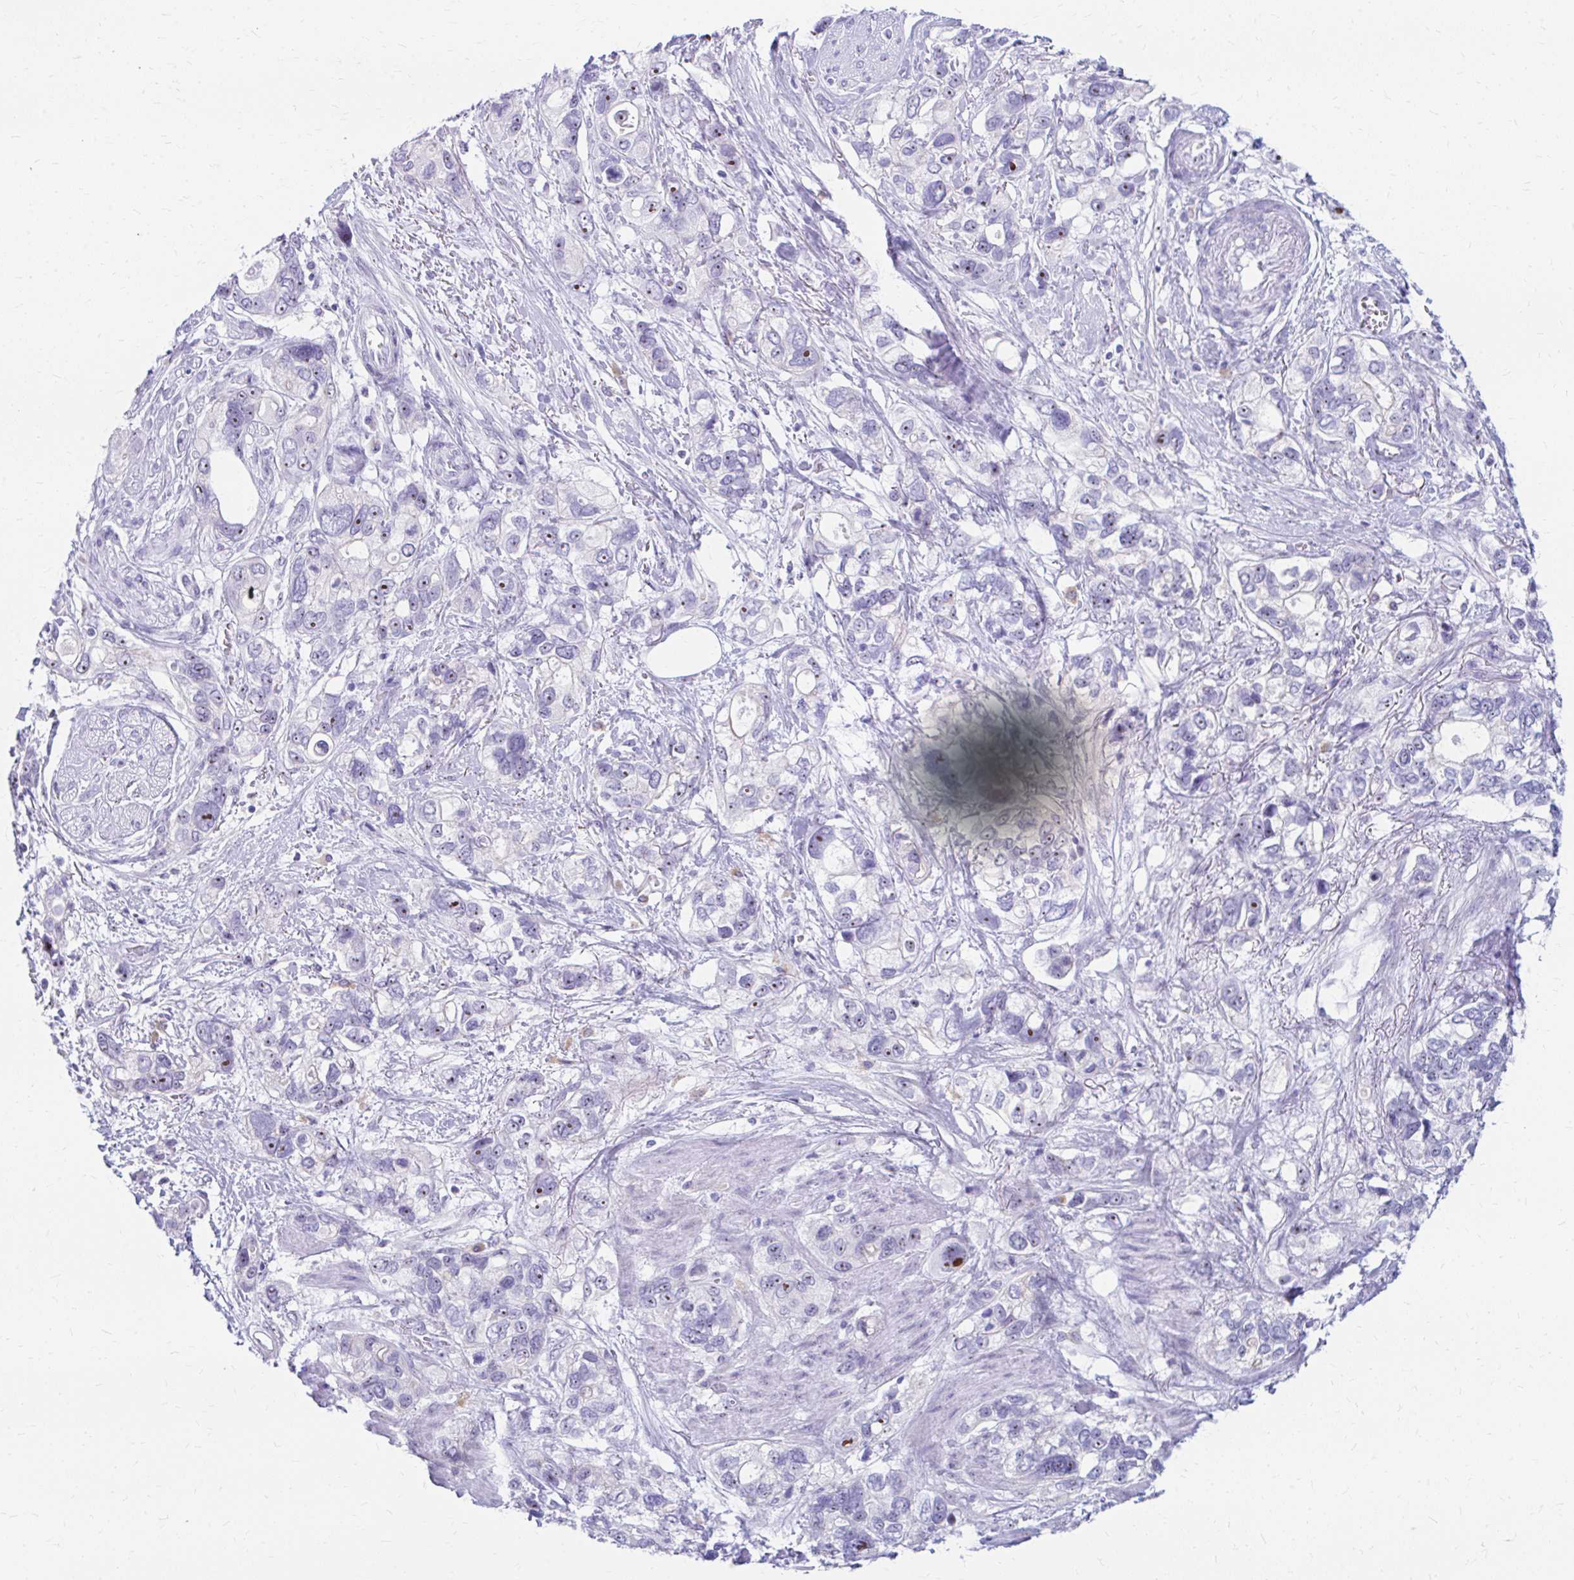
{"staining": {"intensity": "moderate", "quantity": "25%-75%", "location": "nuclear"}, "tissue": "stomach cancer", "cell_type": "Tumor cells", "image_type": "cancer", "snomed": [{"axis": "morphology", "description": "Adenocarcinoma, NOS"}, {"axis": "topography", "description": "Stomach, upper"}], "caption": "Stomach cancer stained for a protein reveals moderate nuclear positivity in tumor cells.", "gene": "FTSJ3", "patient": {"sex": "female", "age": 81}}